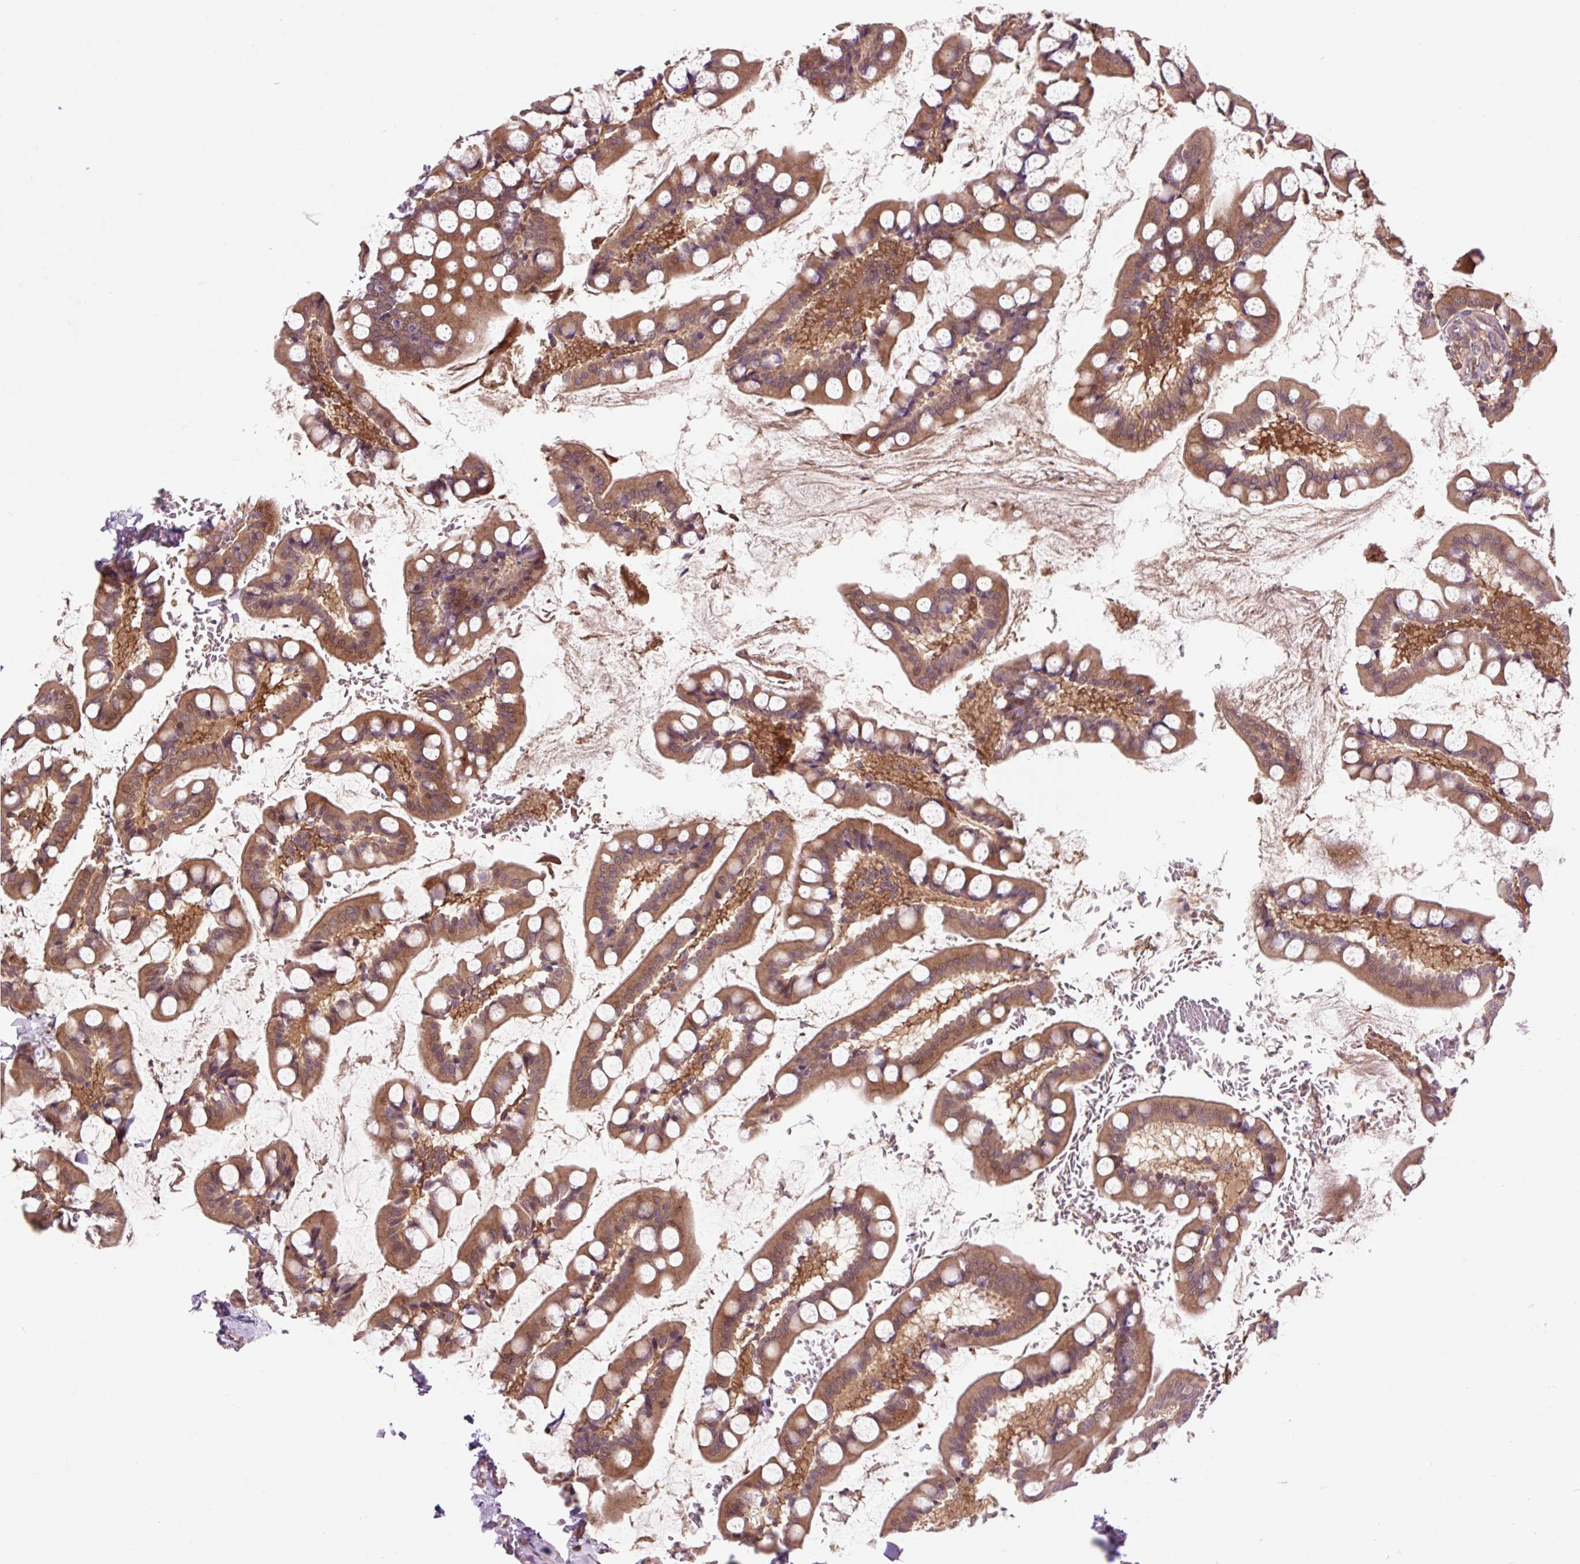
{"staining": {"intensity": "strong", "quantity": ">75%", "location": "cytoplasmic/membranous"}, "tissue": "small intestine", "cell_type": "Glandular cells", "image_type": "normal", "snomed": [{"axis": "morphology", "description": "Normal tissue, NOS"}, {"axis": "topography", "description": "Small intestine"}], "caption": "Protein expression analysis of unremarkable small intestine shows strong cytoplasmic/membranous staining in about >75% of glandular cells.", "gene": "MMS19", "patient": {"sex": "male", "age": 52}}